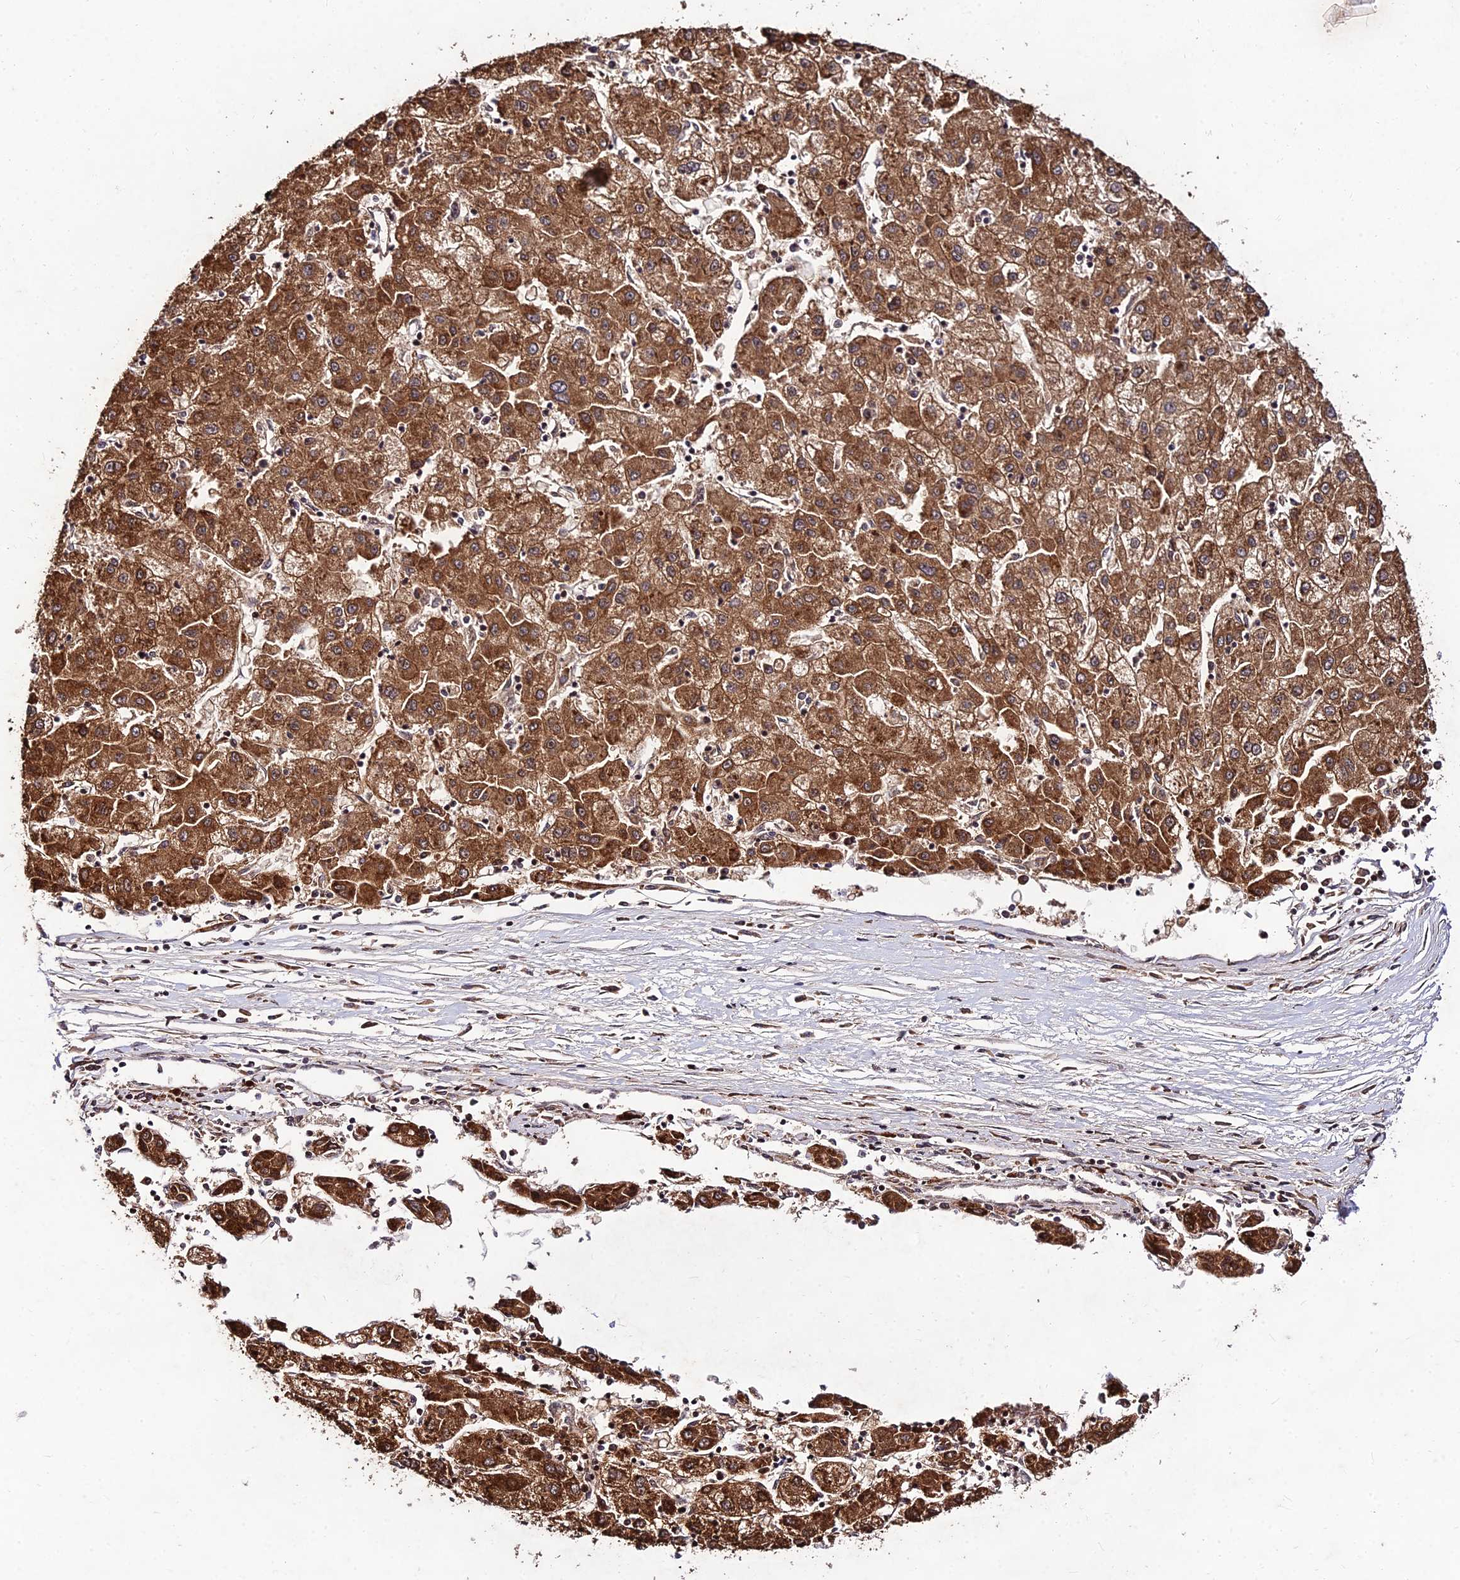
{"staining": {"intensity": "strong", "quantity": ">75%", "location": "cytoplasmic/membranous"}, "tissue": "liver cancer", "cell_type": "Tumor cells", "image_type": "cancer", "snomed": [{"axis": "morphology", "description": "Carcinoma, Hepatocellular, NOS"}, {"axis": "topography", "description": "Liver"}], "caption": "An IHC image of tumor tissue is shown. Protein staining in brown shows strong cytoplasmic/membranous positivity in liver cancer within tumor cells.", "gene": "MKKS", "patient": {"sex": "male", "age": 72}}